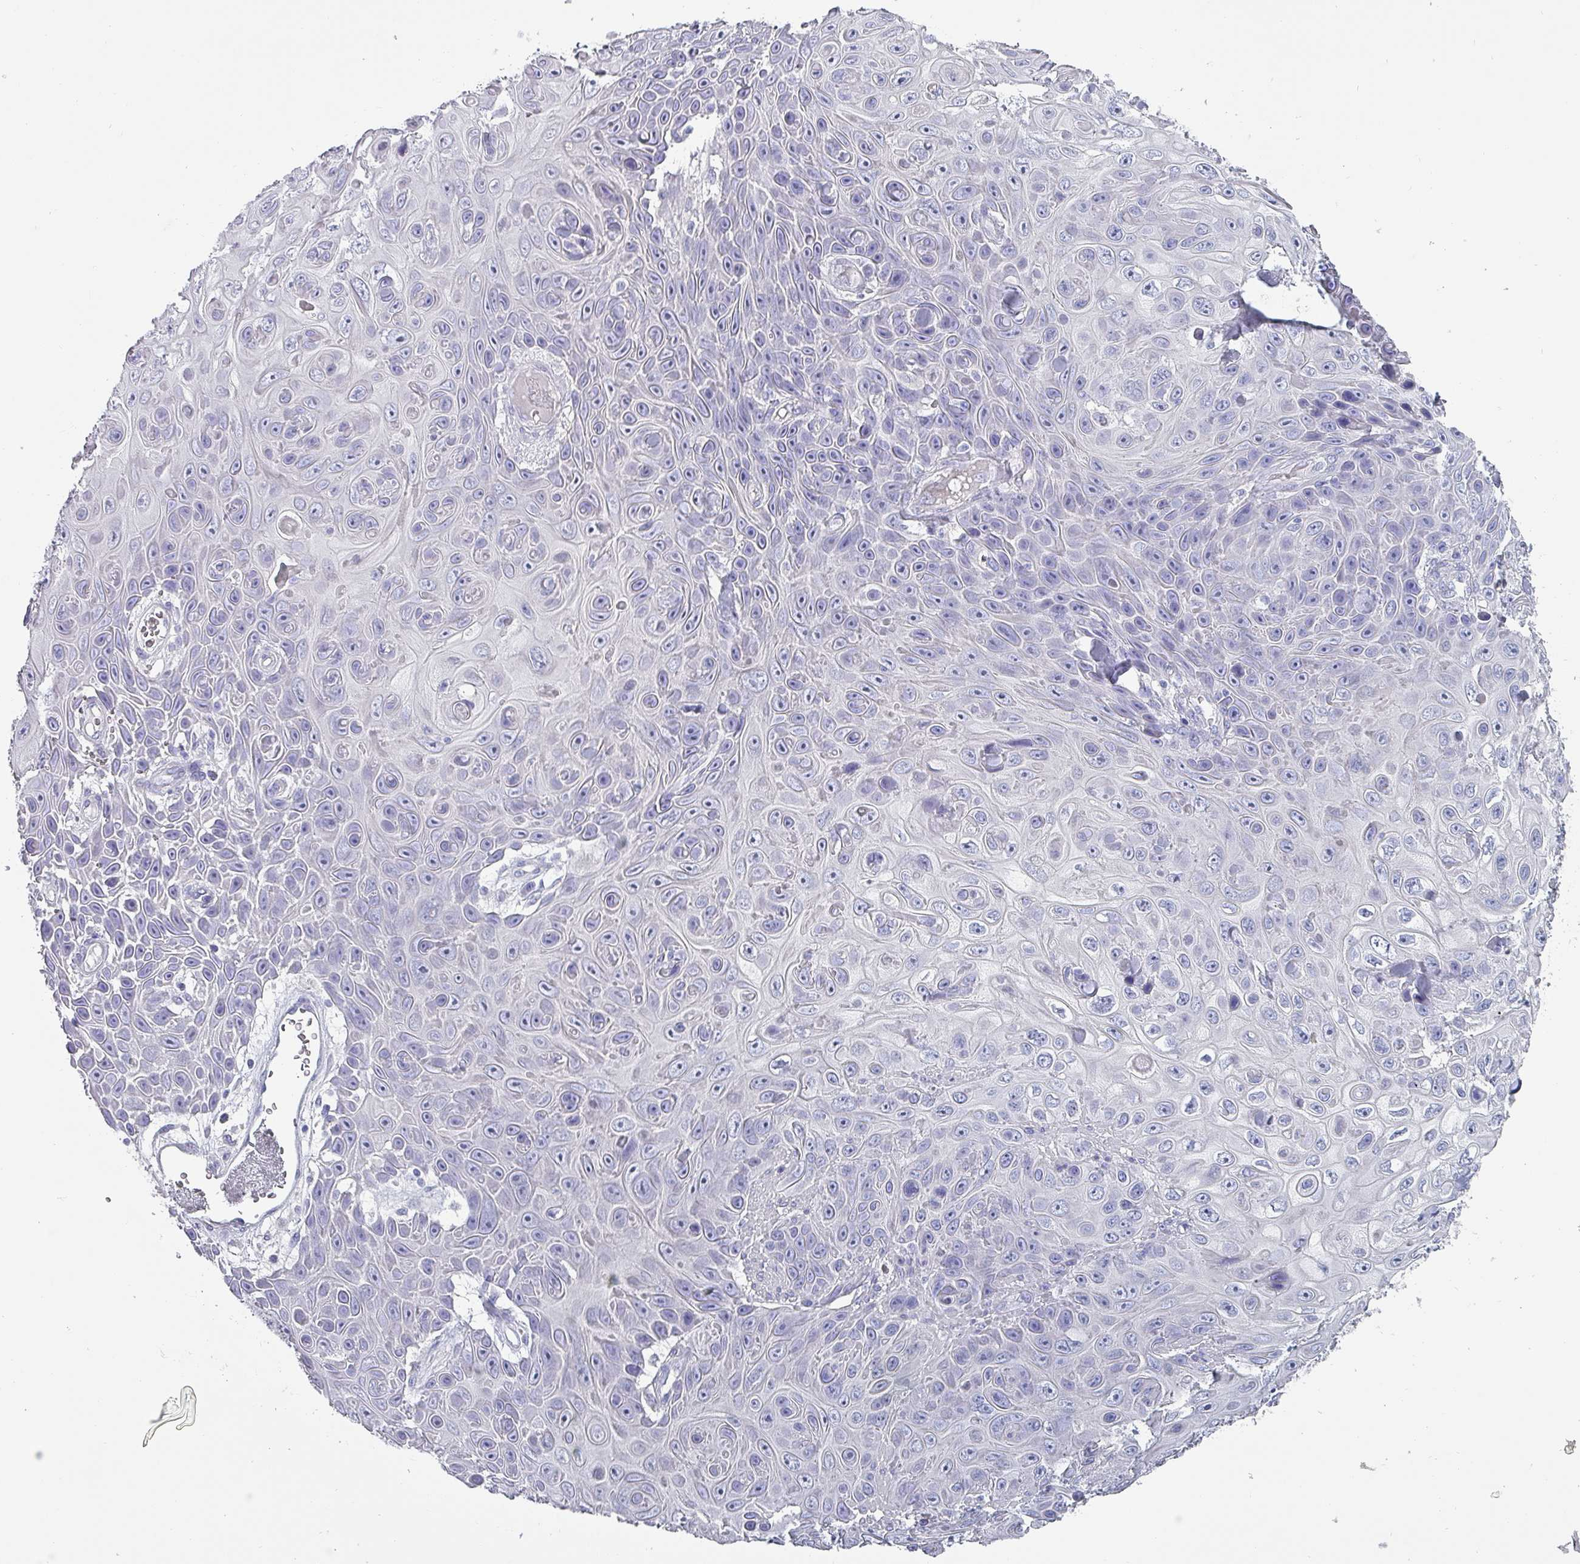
{"staining": {"intensity": "negative", "quantity": "none", "location": "none"}, "tissue": "skin cancer", "cell_type": "Tumor cells", "image_type": "cancer", "snomed": [{"axis": "morphology", "description": "Squamous cell carcinoma, NOS"}, {"axis": "topography", "description": "Skin"}], "caption": "Skin cancer (squamous cell carcinoma) was stained to show a protein in brown. There is no significant staining in tumor cells. (DAB (3,3'-diaminobenzidine) immunohistochemistry visualized using brightfield microscopy, high magnification).", "gene": "INS-IGF2", "patient": {"sex": "male", "age": 82}}